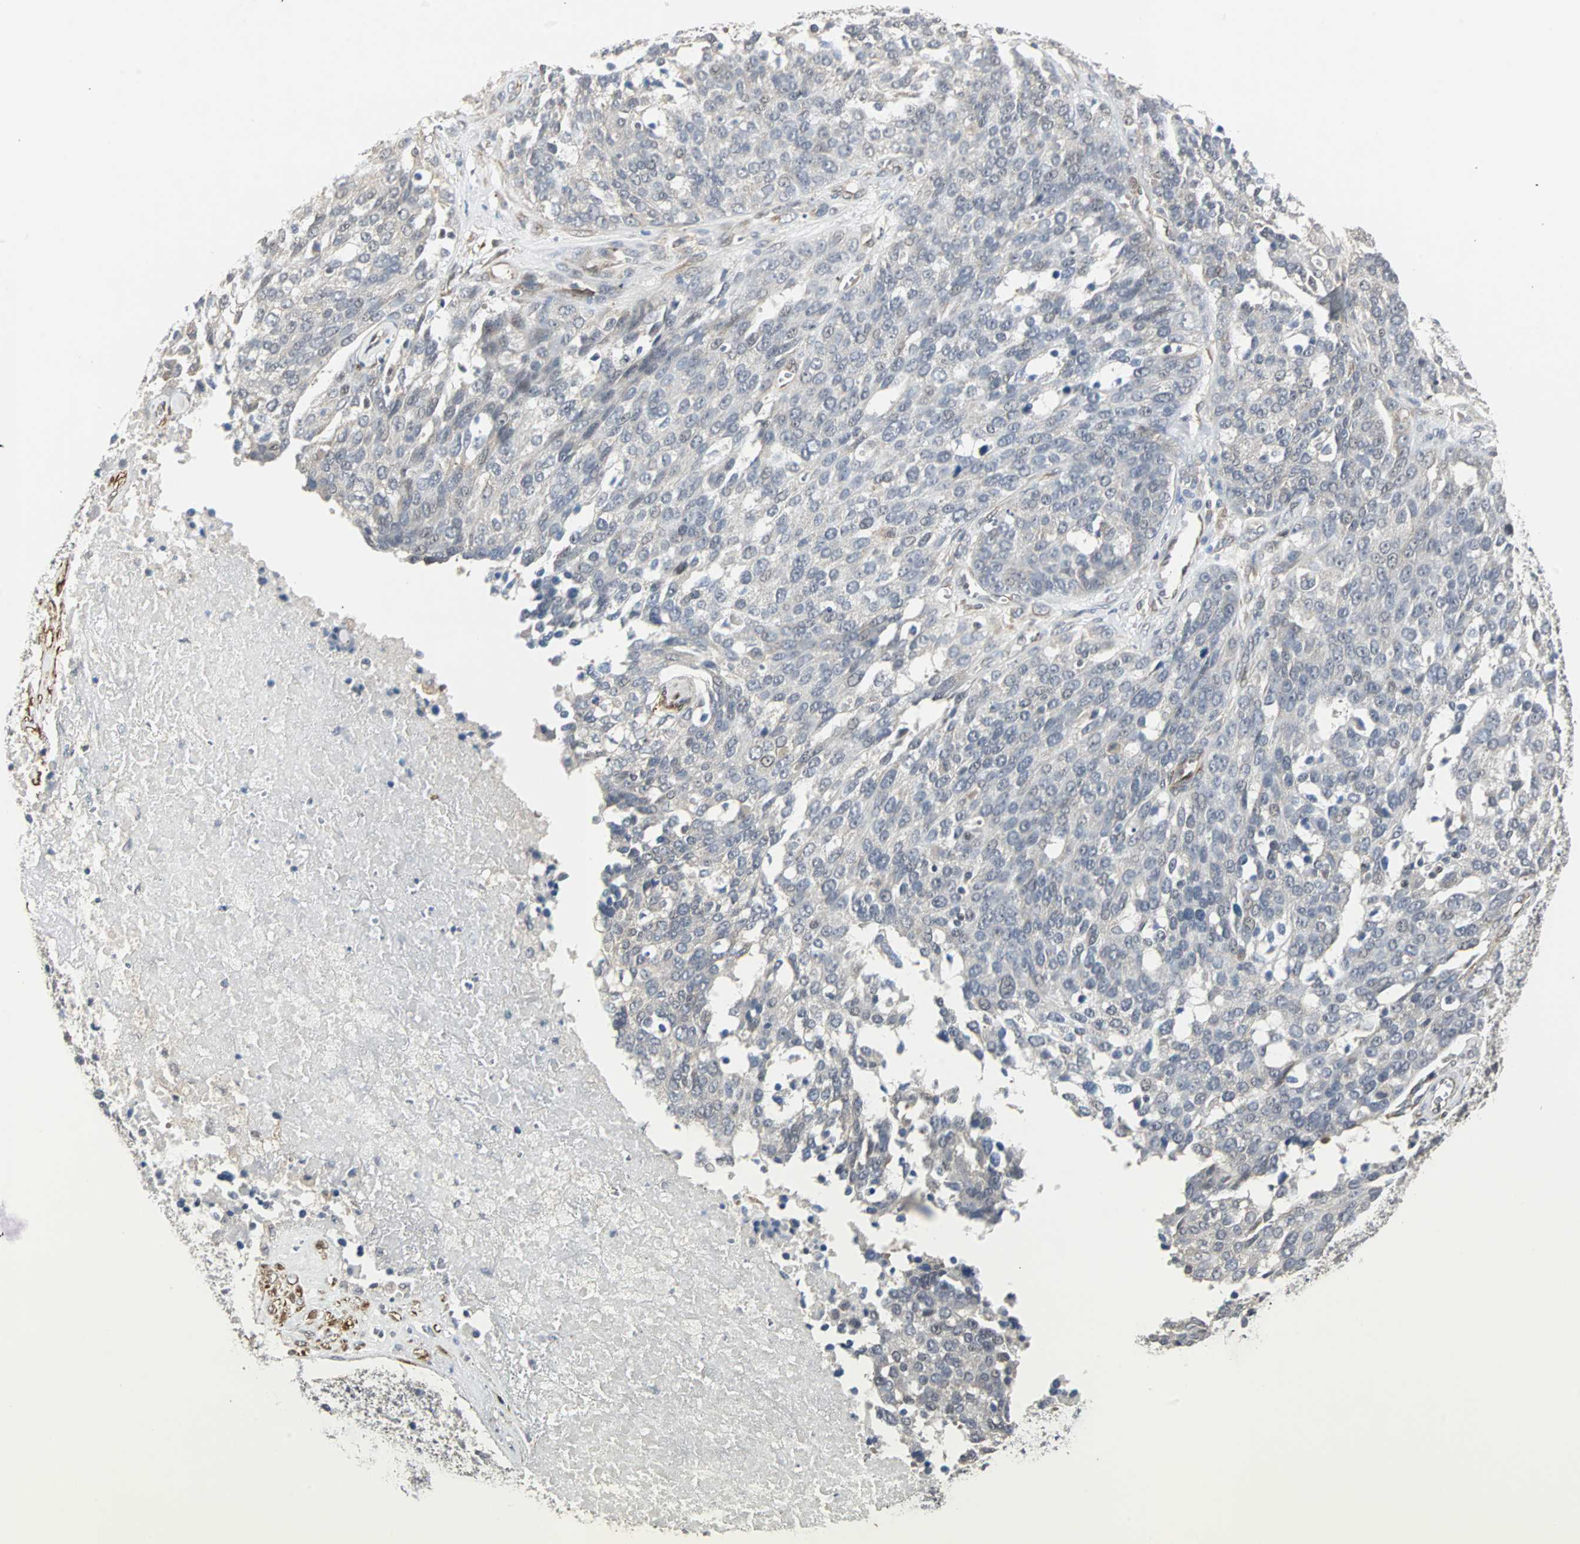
{"staining": {"intensity": "negative", "quantity": "none", "location": "none"}, "tissue": "ovarian cancer", "cell_type": "Tumor cells", "image_type": "cancer", "snomed": [{"axis": "morphology", "description": "Cystadenocarcinoma, serous, NOS"}, {"axis": "topography", "description": "Ovary"}], "caption": "Protein analysis of ovarian cancer (serous cystadenocarcinoma) exhibits no significant expression in tumor cells.", "gene": "TRPV4", "patient": {"sex": "female", "age": 44}}